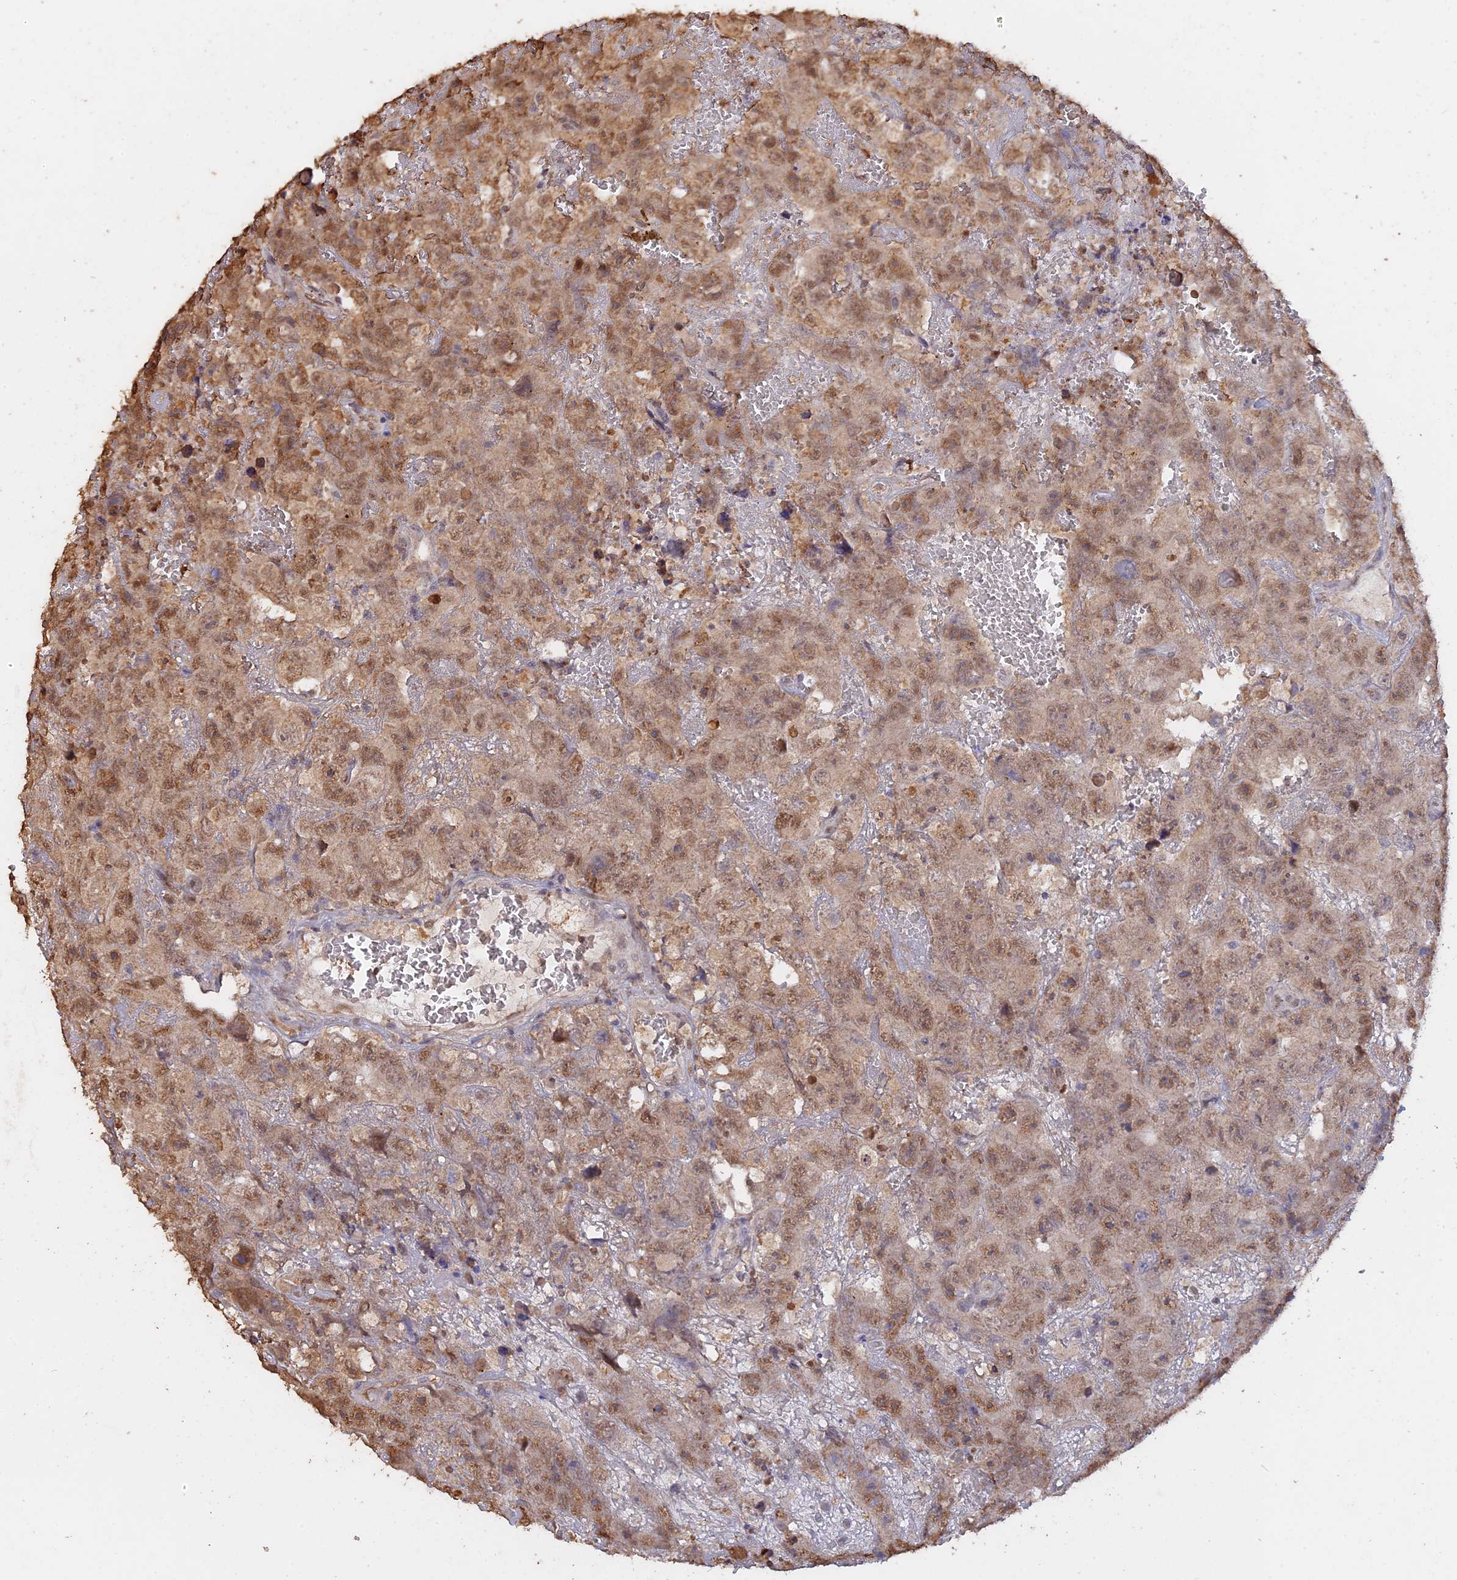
{"staining": {"intensity": "moderate", "quantity": ">75%", "location": "nuclear"}, "tissue": "testis cancer", "cell_type": "Tumor cells", "image_type": "cancer", "snomed": [{"axis": "morphology", "description": "Carcinoma, Embryonal, NOS"}, {"axis": "topography", "description": "Testis"}], "caption": "Moderate nuclear protein expression is identified in about >75% of tumor cells in testis embryonal carcinoma.", "gene": "PSMC6", "patient": {"sex": "male", "age": 45}}